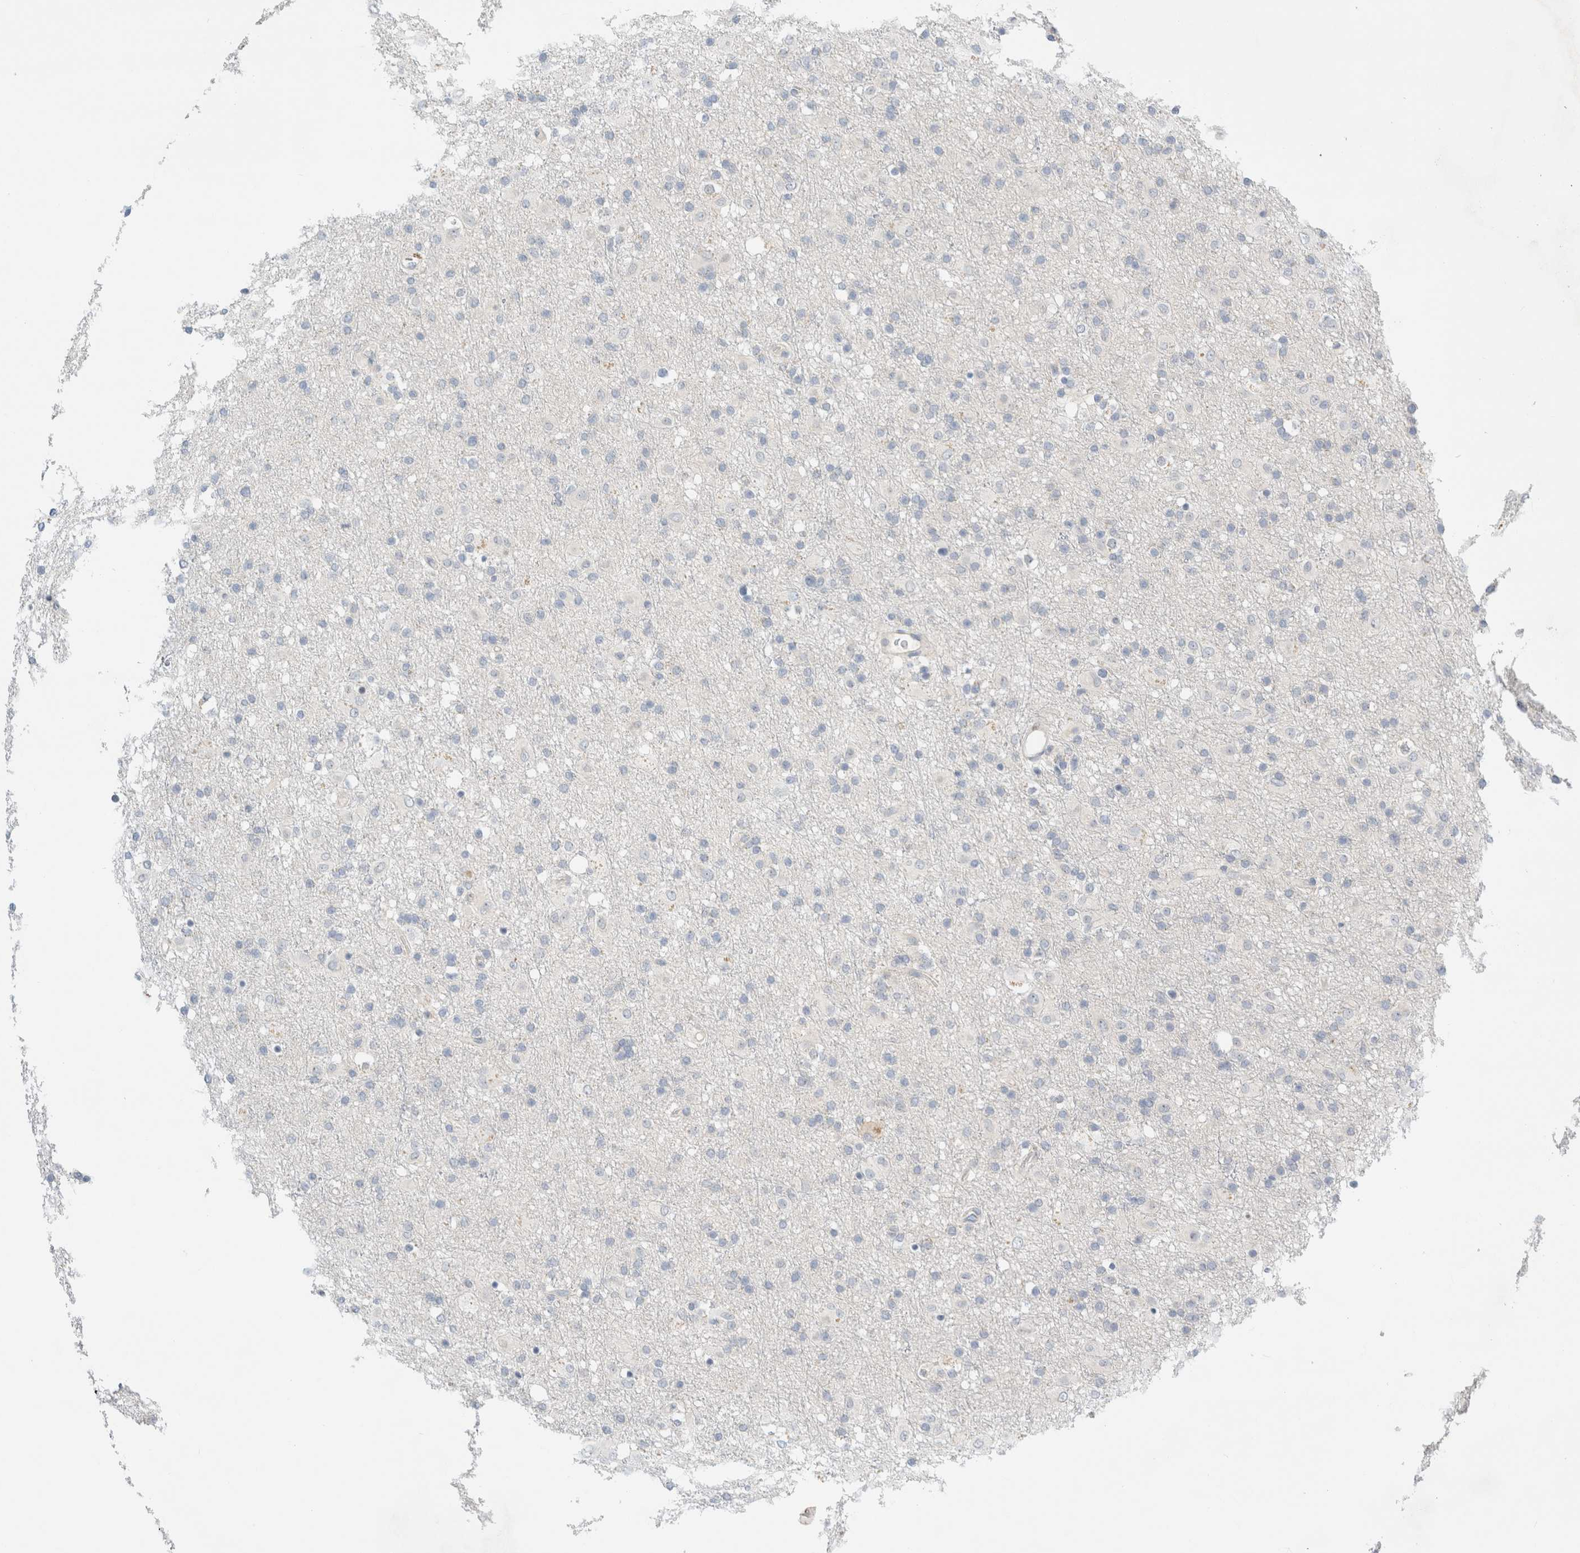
{"staining": {"intensity": "negative", "quantity": "none", "location": "none"}, "tissue": "glioma", "cell_type": "Tumor cells", "image_type": "cancer", "snomed": [{"axis": "morphology", "description": "Glioma, malignant, Low grade"}, {"axis": "topography", "description": "Brain"}], "caption": "Protein analysis of glioma reveals no significant expression in tumor cells.", "gene": "SDR16C5", "patient": {"sex": "male", "age": 65}}